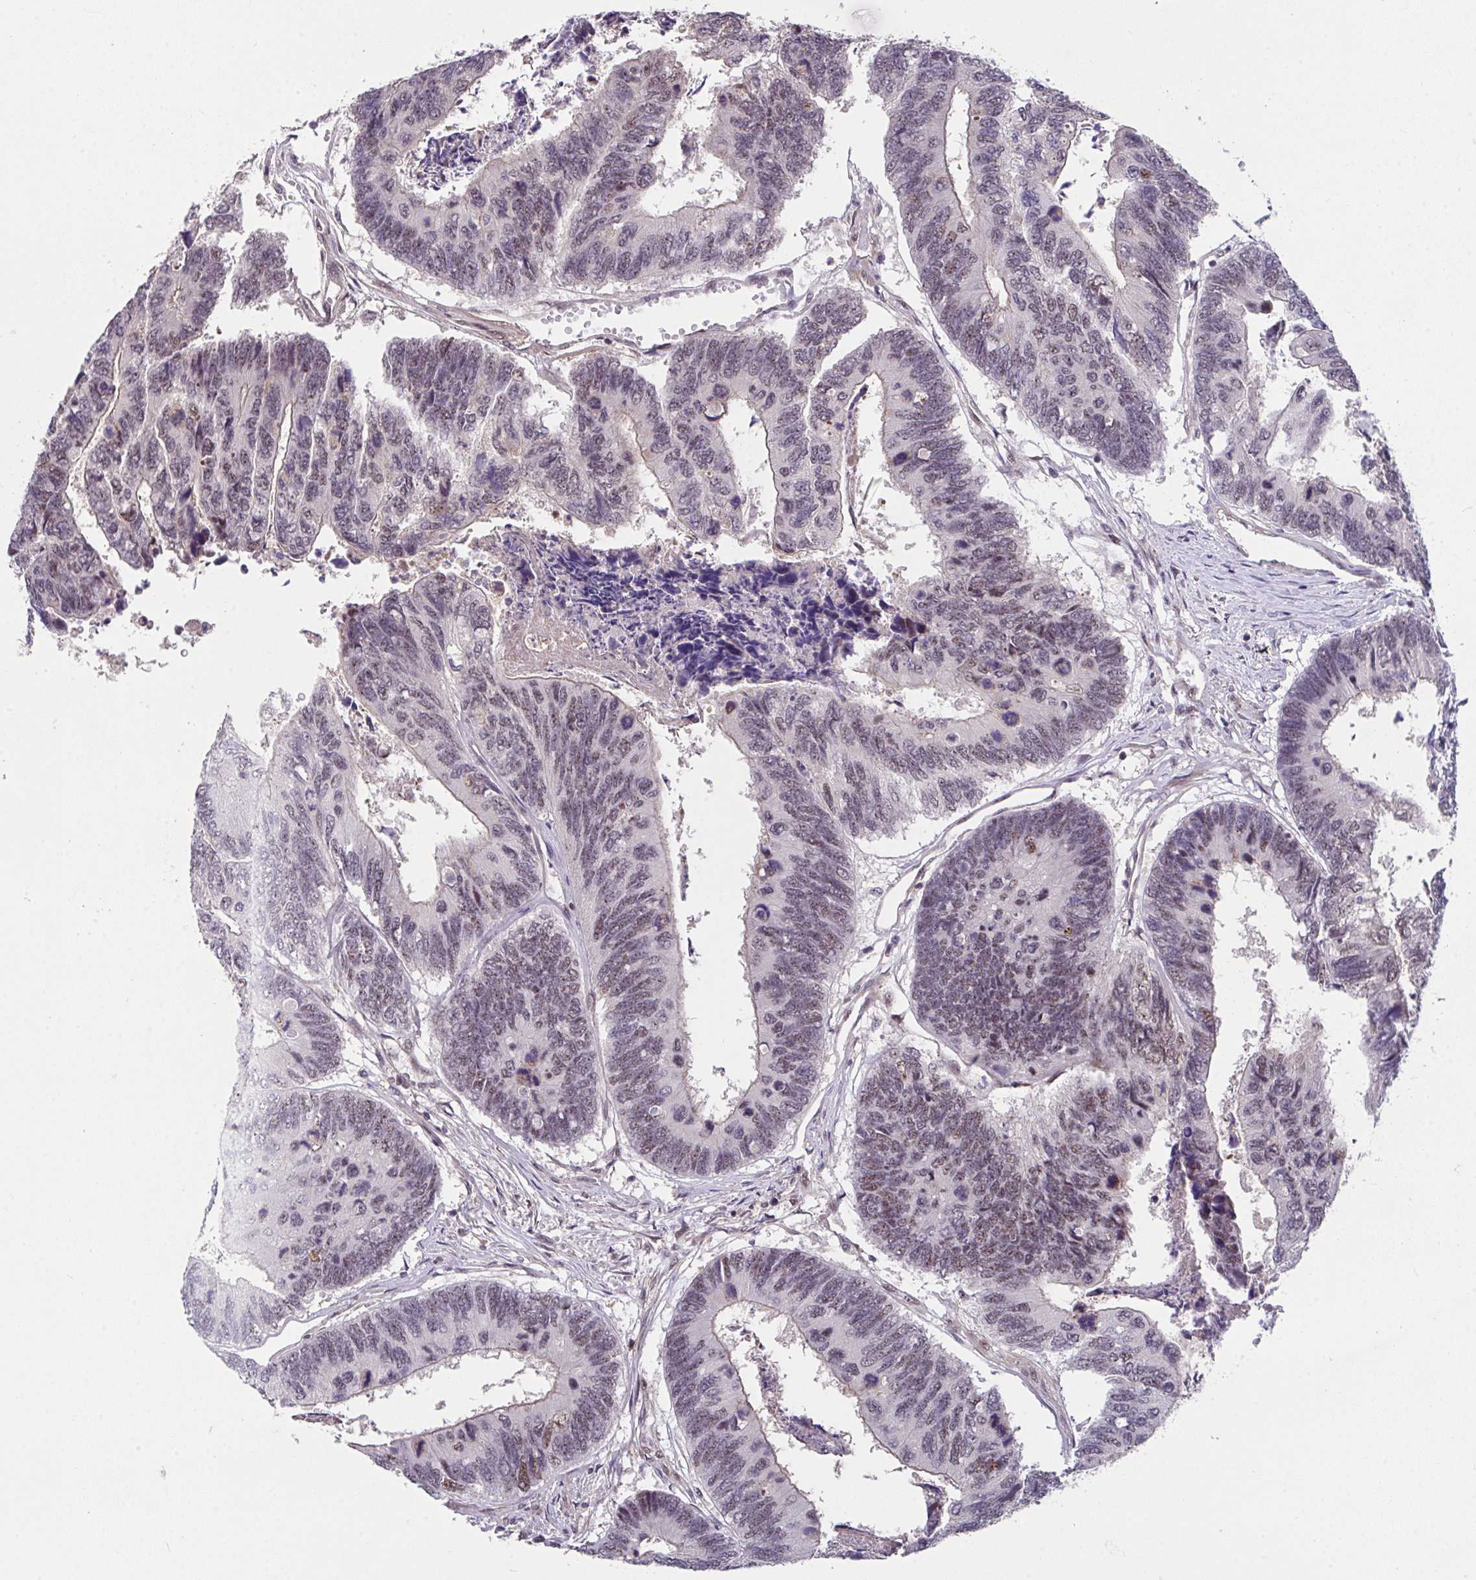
{"staining": {"intensity": "weak", "quantity": "25%-75%", "location": "nuclear"}, "tissue": "colorectal cancer", "cell_type": "Tumor cells", "image_type": "cancer", "snomed": [{"axis": "morphology", "description": "Adenocarcinoma, NOS"}, {"axis": "topography", "description": "Colon"}], "caption": "This is a histology image of immunohistochemistry staining of adenocarcinoma (colorectal), which shows weak staining in the nuclear of tumor cells.", "gene": "RBBP6", "patient": {"sex": "female", "age": 67}}